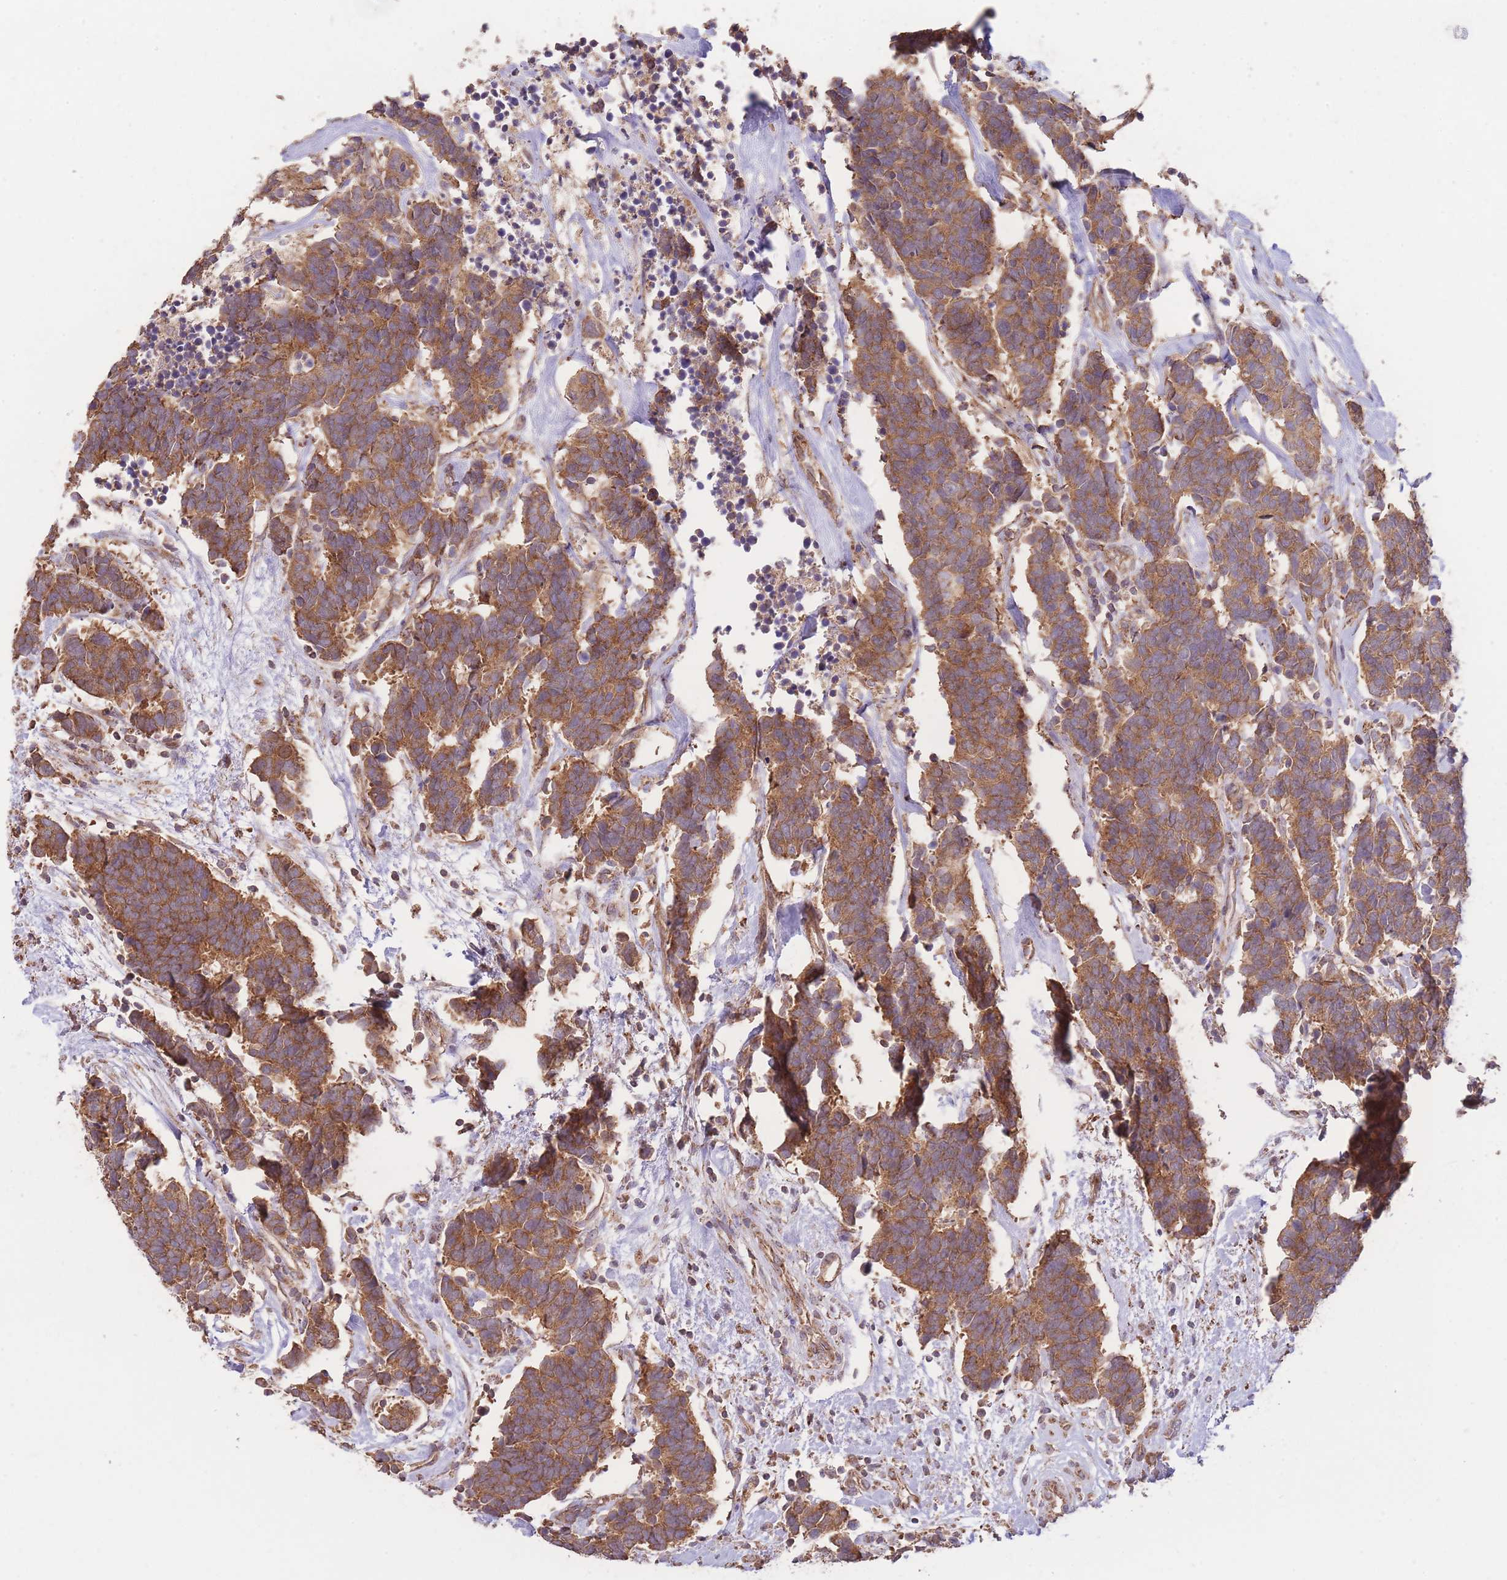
{"staining": {"intensity": "moderate", "quantity": ">75%", "location": "cytoplasmic/membranous"}, "tissue": "carcinoid", "cell_type": "Tumor cells", "image_type": "cancer", "snomed": [{"axis": "morphology", "description": "Carcinoma, NOS"}, {"axis": "morphology", "description": "Carcinoid, malignant, NOS"}, {"axis": "topography", "description": "Urinary bladder"}], "caption": "An immunohistochemistry (IHC) image of neoplastic tissue is shown. Protein staining in brown labels moderate cytoplasmic/membranous positivity in carcinoma within tumor cells.", "gene": "EEF1AKMT1", "patient": {"sex": "male", "age": 57}}